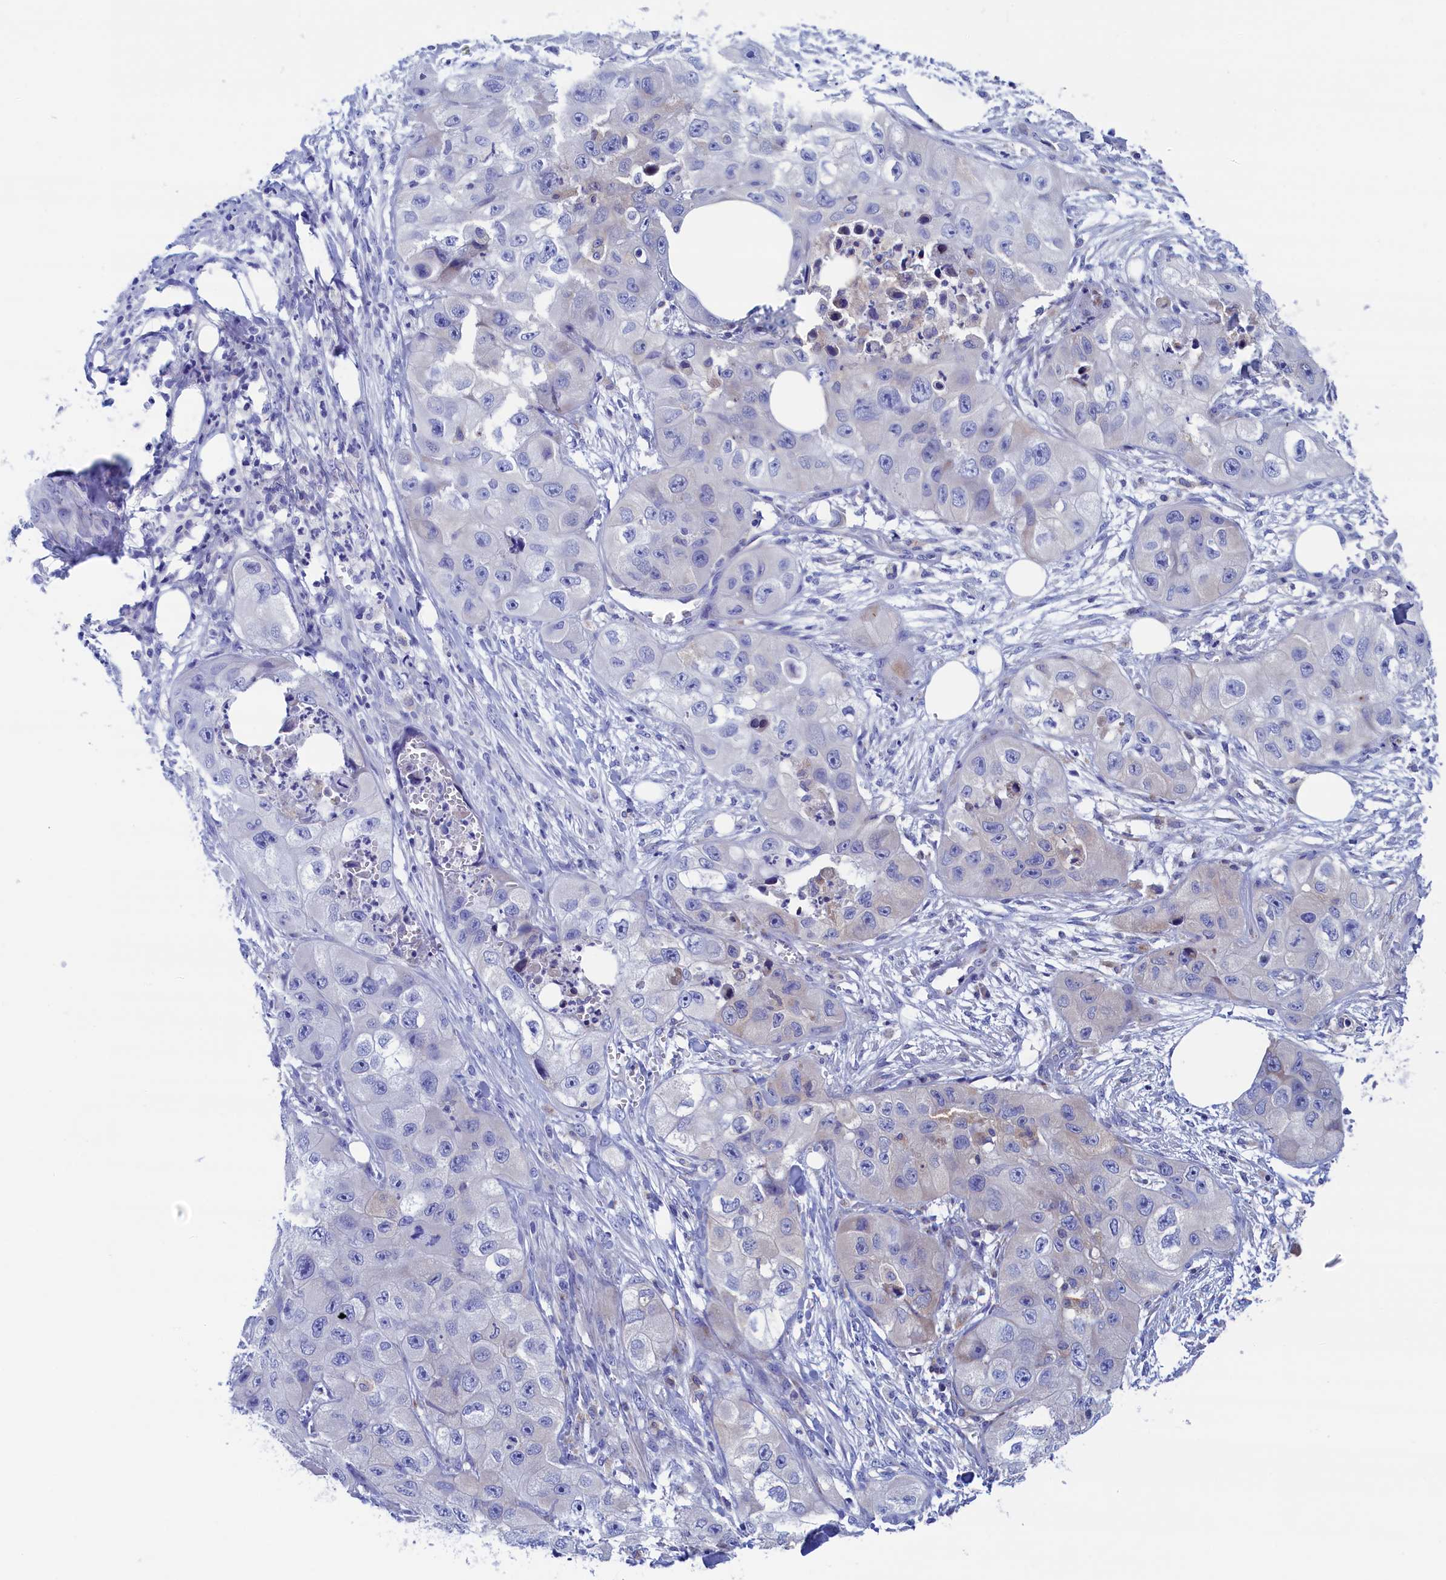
{"staining": {"intensity": "negative", "quantity": "none", "location": "none"}, "tissue": "skin cancer", "cell_type": "Tumor cells", "image_type": "cancer", "snomed": [{"axis": "morphology", "description": "Squamous cell carcinoma, NOS"}, {"axis": "topography", "description": "Skin"}, {"axis": "topography", "description": "Subcutis"}], "caption": "Squamous cell carcinoma (skin) was stained to show a protein in brown. There is no significant positivity in tumor cells.", "gene": "WDR83", "patient": {"sex": "male", "age": 73}}